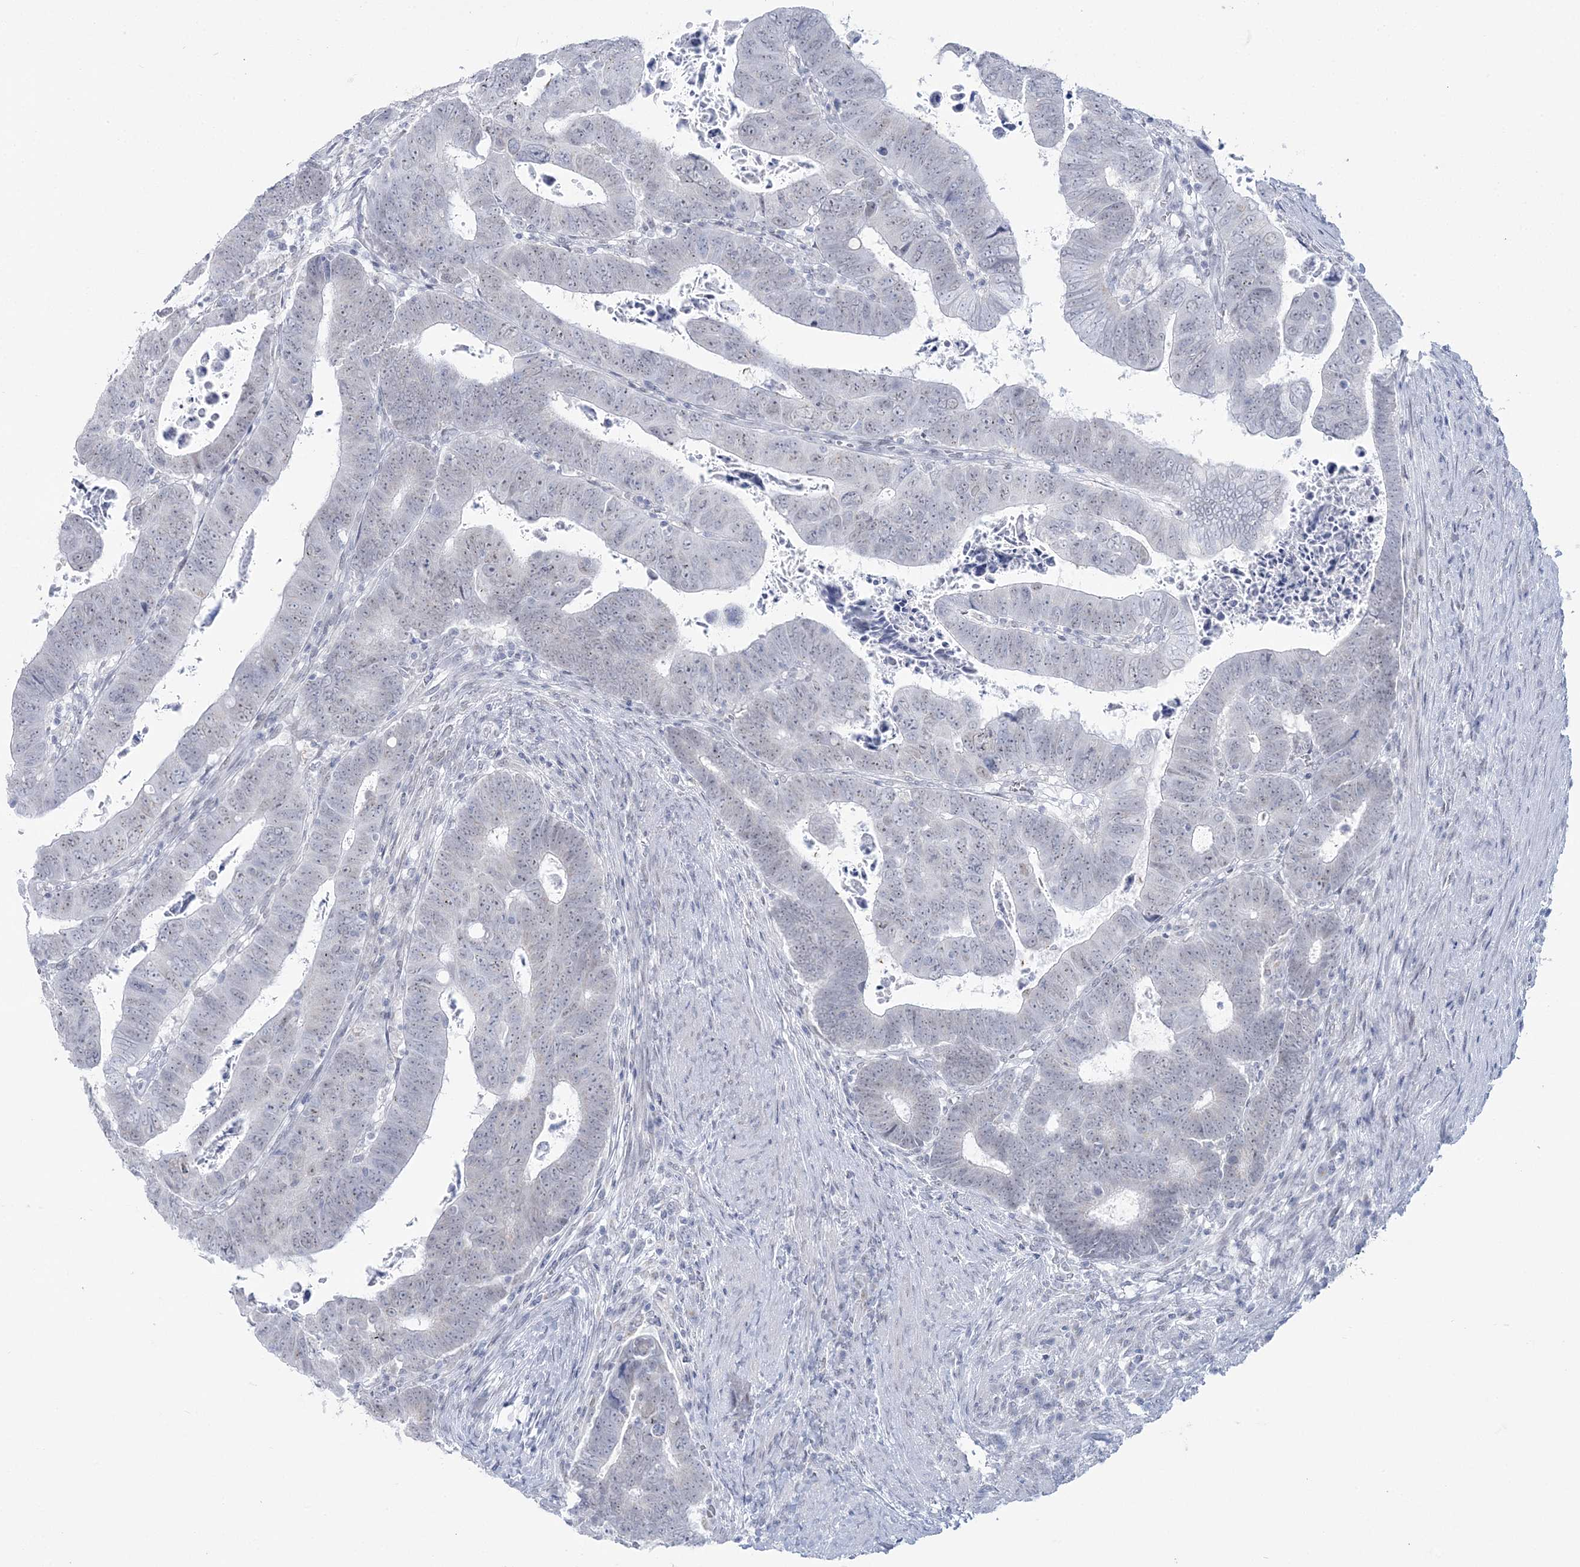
{"staining": {"intensity": "negative", "quantity": "none", "location": "none"}, "tissue": "colorectal cancer", "cell_type": "Tumor cells", "image_type": "cancer", "snomed": [{"axis": "morphology", "description": "Normal tissue, NOS"}, {"axis": "morphology", "description": "Adenocarcinoma, NOS"}, {"axis": "topography", "description": "Rectum"}], "caption": "A high-resolution micrograph shows immunohistochemistry (IHC) staining of adenocarcinoma (colorectal), which exhibits no significant expression in tumor cells. The staining is performed using DAB brown chromogen with nuclei counter-stained in using hematoxylin.", "gene": "ZNF843", "patient": {"sex": "female", "age": 65}}